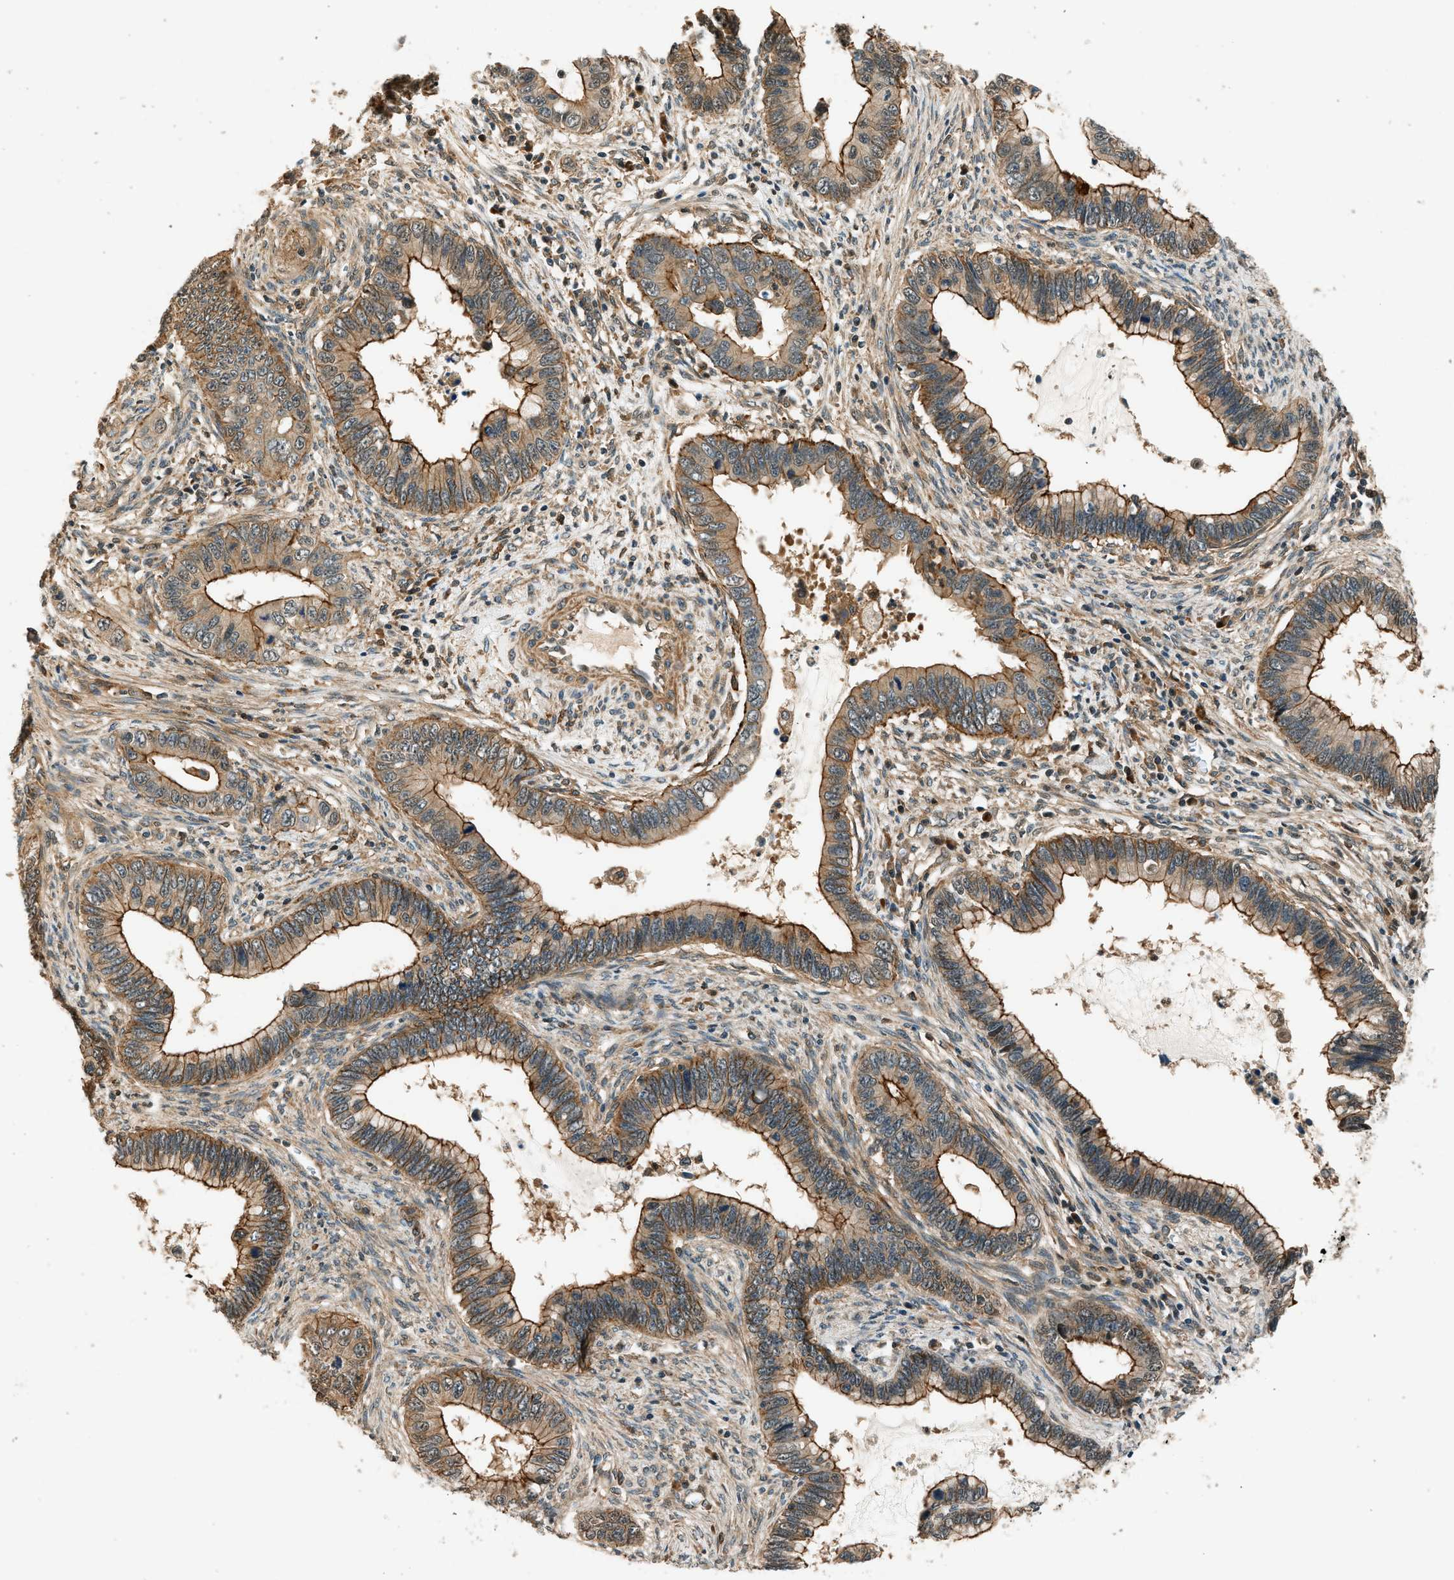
{"staining": {"intensity": "strong", "quantity": "25%-75%", "location": "cytoplasmic/membranous"}, "tissue": "cervical cancer", "cell_type": "Tumor cells", "image_type": "cancer", "snomed": [{"axis": "morphology", "description": "Adenocarcinoma, NOS"}, {"axis": "topography", "description": "Cervix"}], "caption": "The image reveals immunohistochemical staining of cervical cancer (adenocarcinoma). There is strong cytoplasmic/membranous staining is seen in approximately 25%-75% of tumor cells. (brown staining indicates protein expression, while blue staining denotes nuclei).", "gene": "ARHGEF11", "patient": {"sex": "female", "age": 44}}